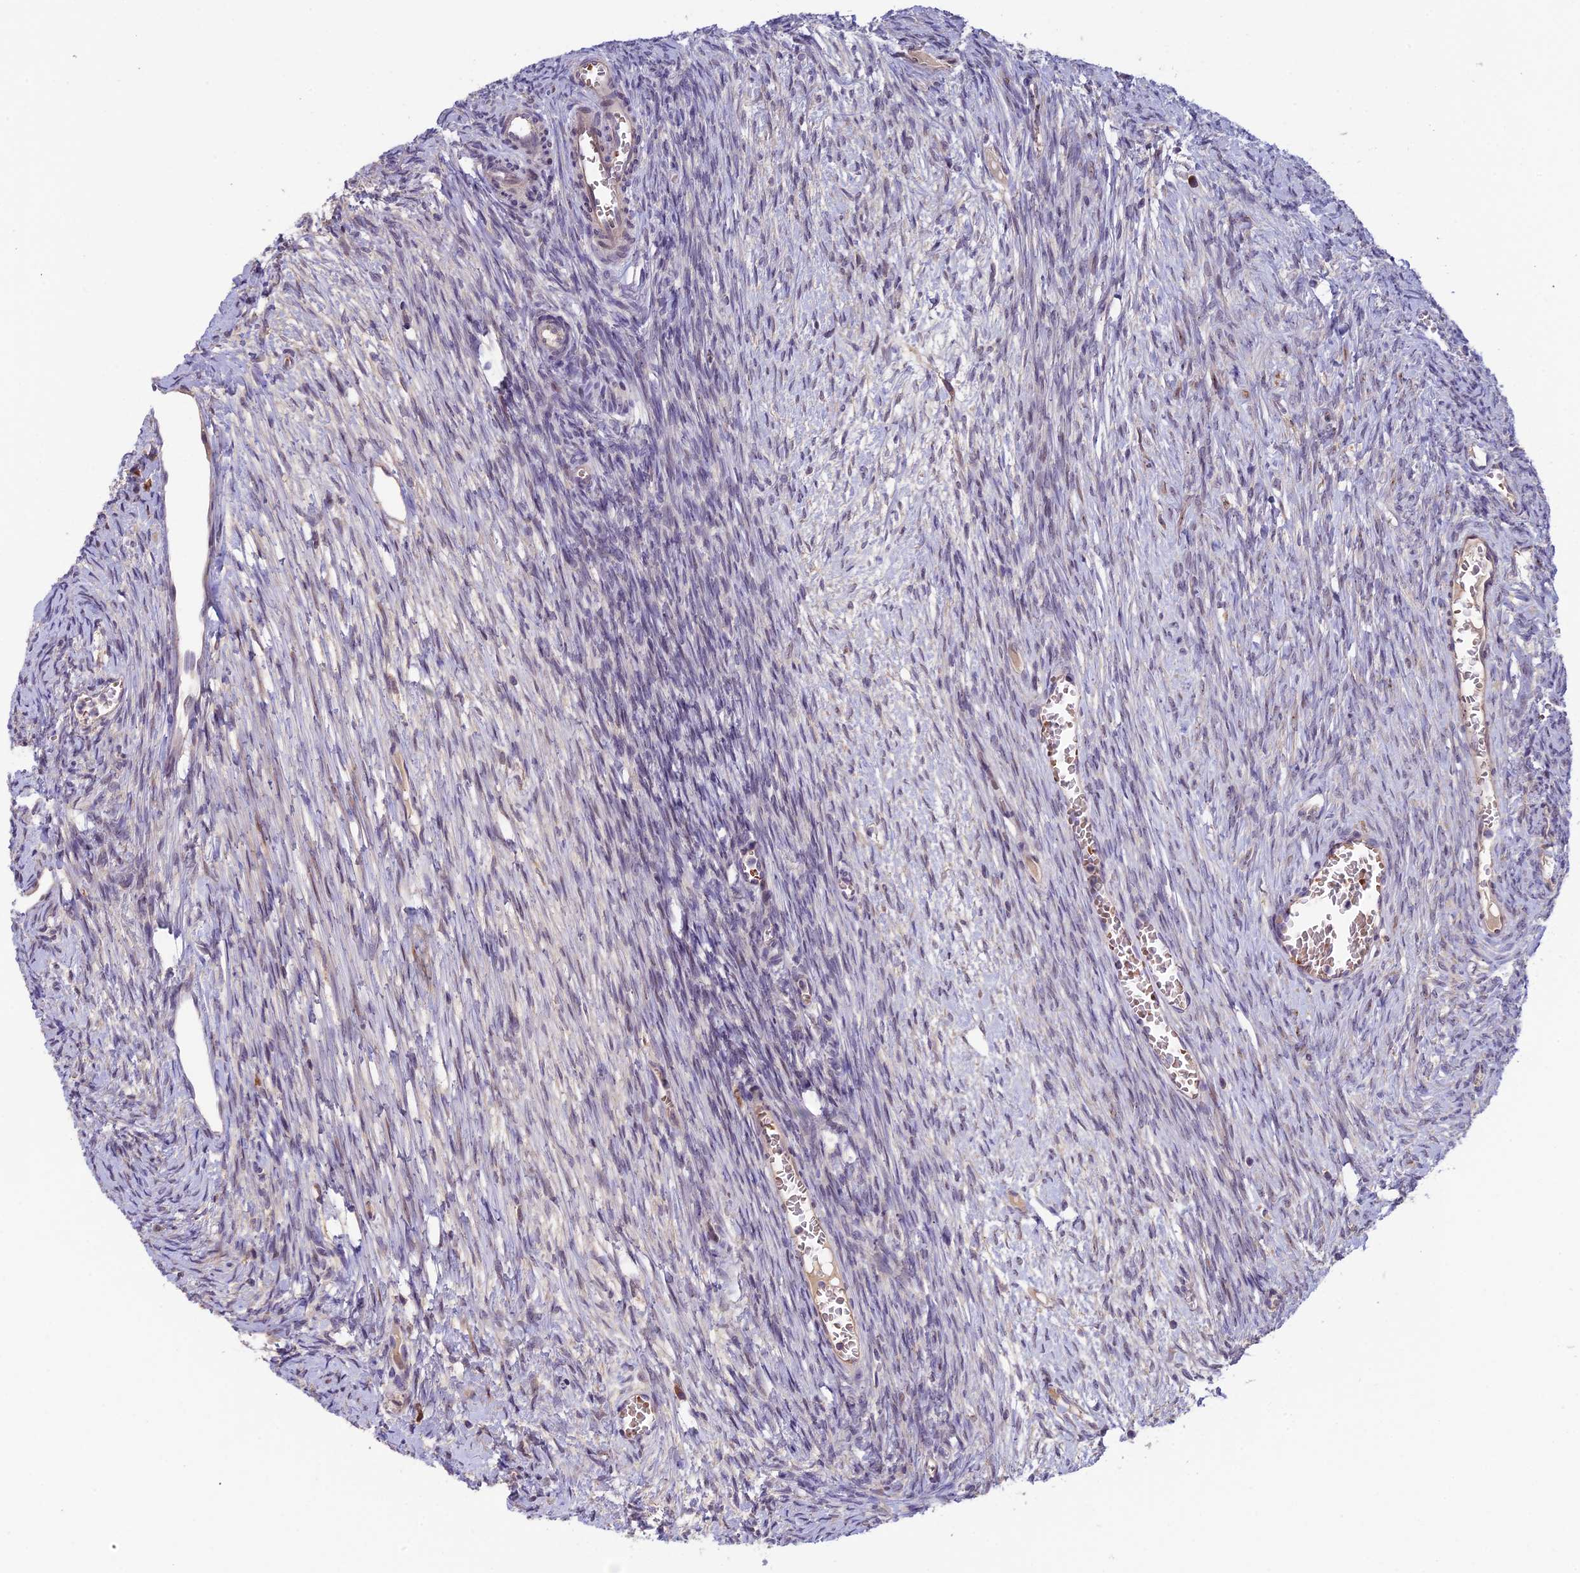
{"staining": {"intensity": "weak", "quantity": "25%-75%", "location": "cytoplasmic/membranous"}, "tissue": "ovary", "cell_type": "Follicle cells", "image_type": "normal", "snomed": [{"axis": "morphology", "description": "Normal tissue, NOS"}, {"axis": "topography", "description": "Ovary"}], "caption": "The photomicrograph shows staining of normal ovary, revealing weak cytoplasmic/membranous protein positivity (brown color) within follicle cells. The protein is stained brown, and the nuclei are stained in blue (DAB IHC with brightfield microscopy, high magnification).", "gene": "CCDC9B", "patient": {"sex": "female", "age": 44}}